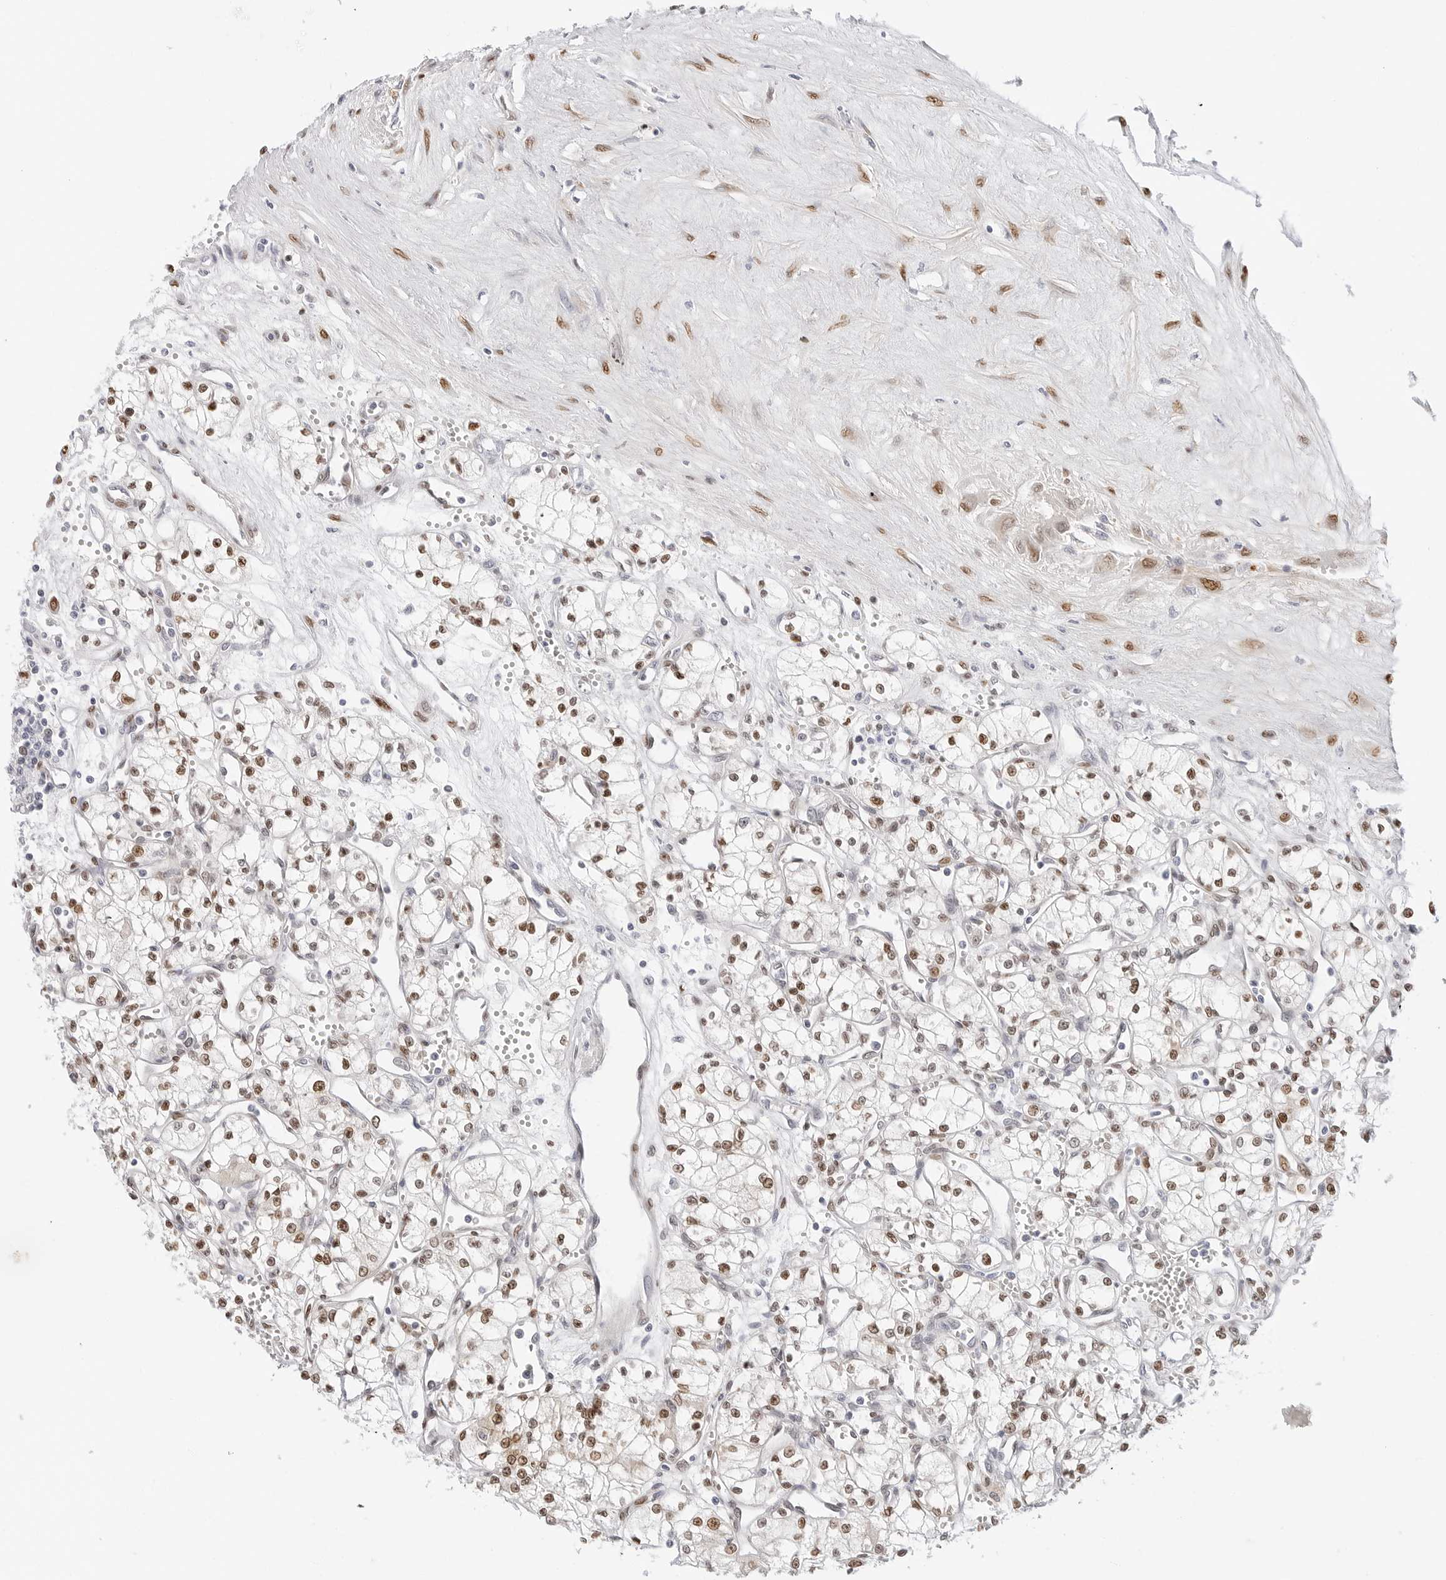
{"staining": {"intensity": "moderate", "quantity": "25%-75%", "location": "nuclear"}, "tissue": "renal cancer", "cell_type": "Tumor cells", "image_type": "cancer", "snomed": [{"axis": "morphology", "description": "Adenocarcinoma, NOS"}, {"axis": "topography", "description": "Kidney"}], "caption": "High-magnification brightfield microscopy of renal cancer stained with DAB (brown) and counterstained with hematoxylin (blue). tumor cells exhibit moderate nuclear expression is present in approximately25%-75% of cells.", "gene": "SPIDR", "patient": {"sex": "male", "age": 59}}